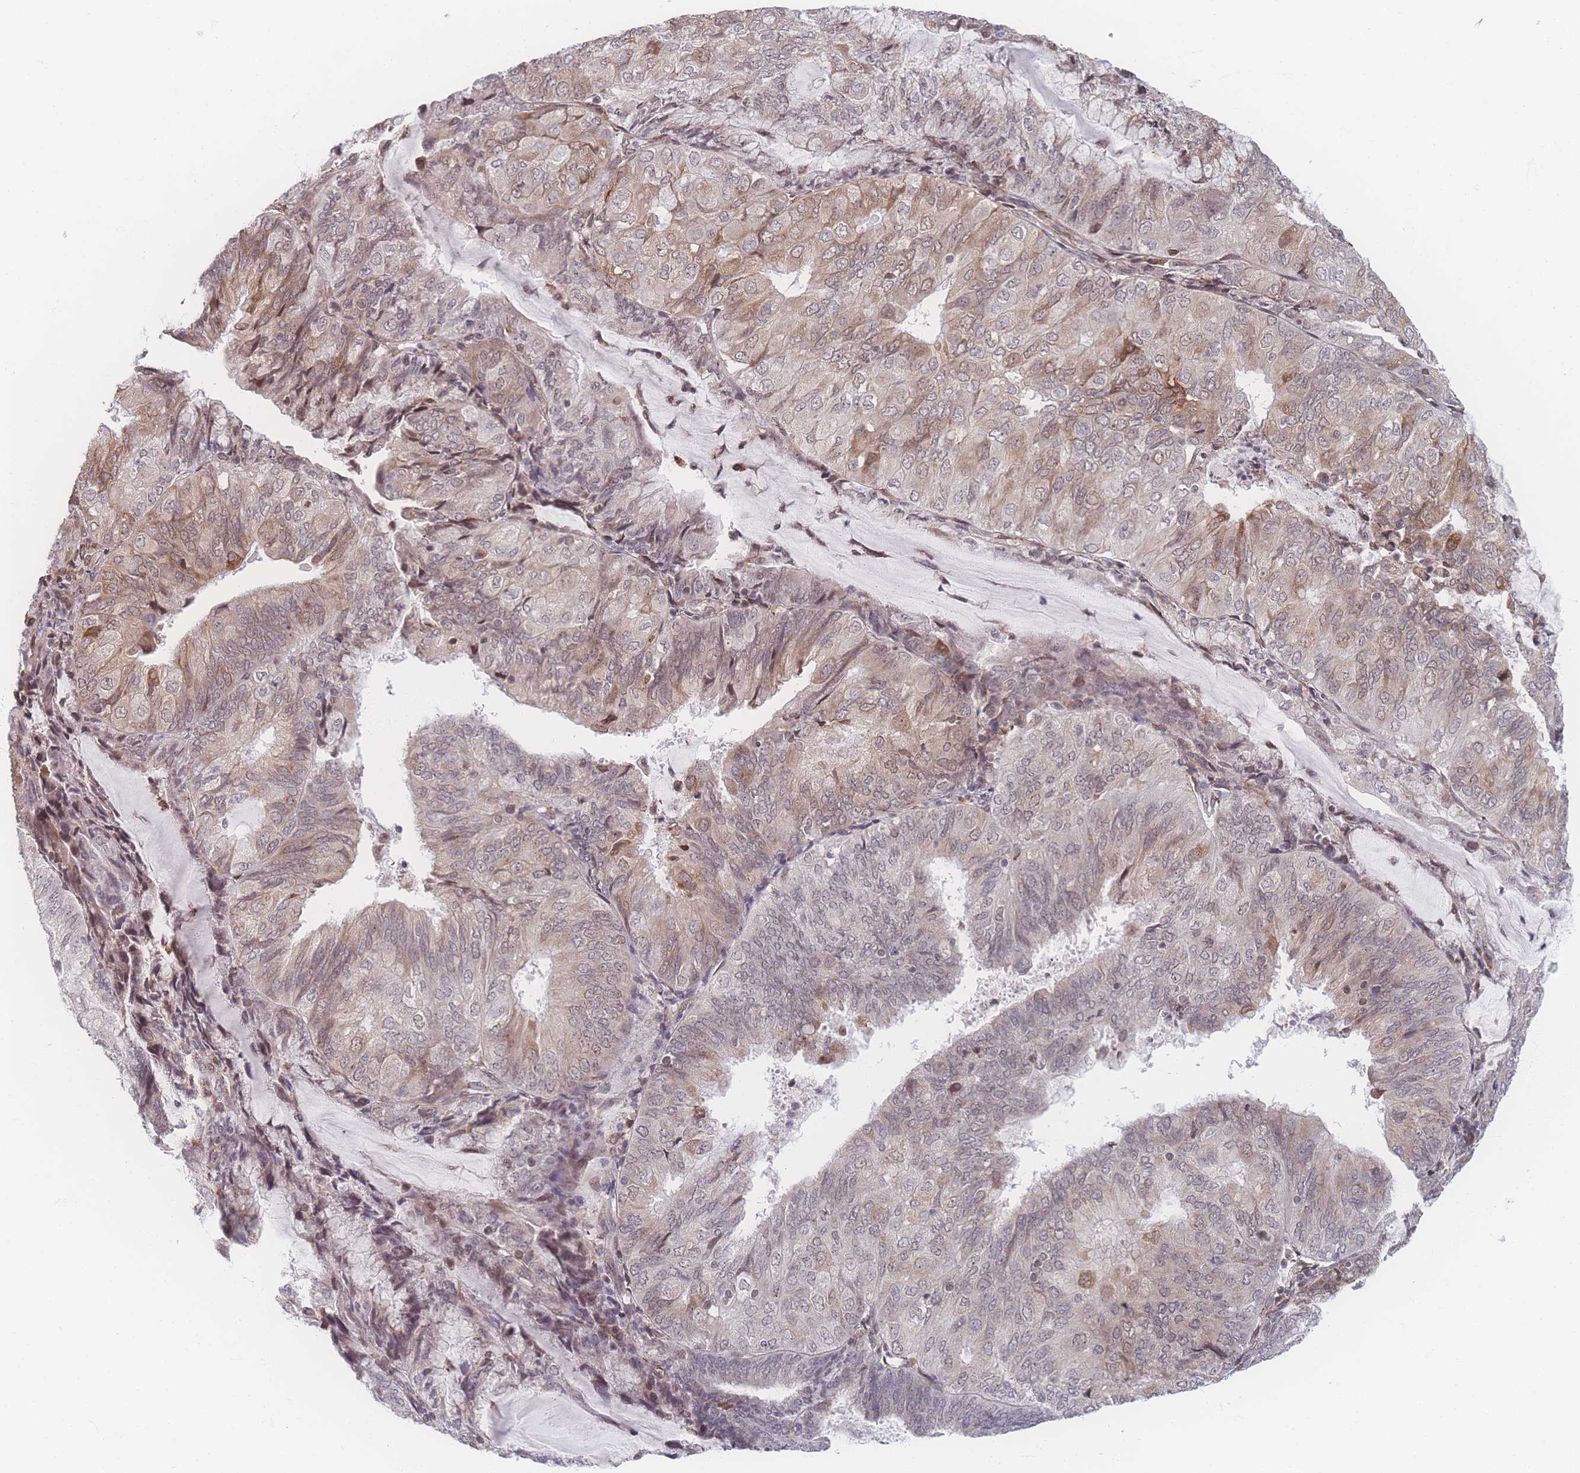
{"staining": {"intensity": "moderate", "quantity": "<25%", "location": "cytoplasmic/membranous"}, "tissue": "endometrial cancer", "cell_type": "Tumor cells", "image_type": "cancer", "snomed": [{"axis": "morphology", "description": "Adenocarcinoma, NOS"}, {"axis": "topography", "description": "Endometrium"}], "caption": "Adenocarcinoma (endometrial) stained for a protein reveals moderate cytoplasmic/membranous positivity in tumor cells. (DAB = brown stain, brightfield microscopy at high magnification).", "gene": "ZC3H13", "patient": {"sex": "female", "age": 81}}